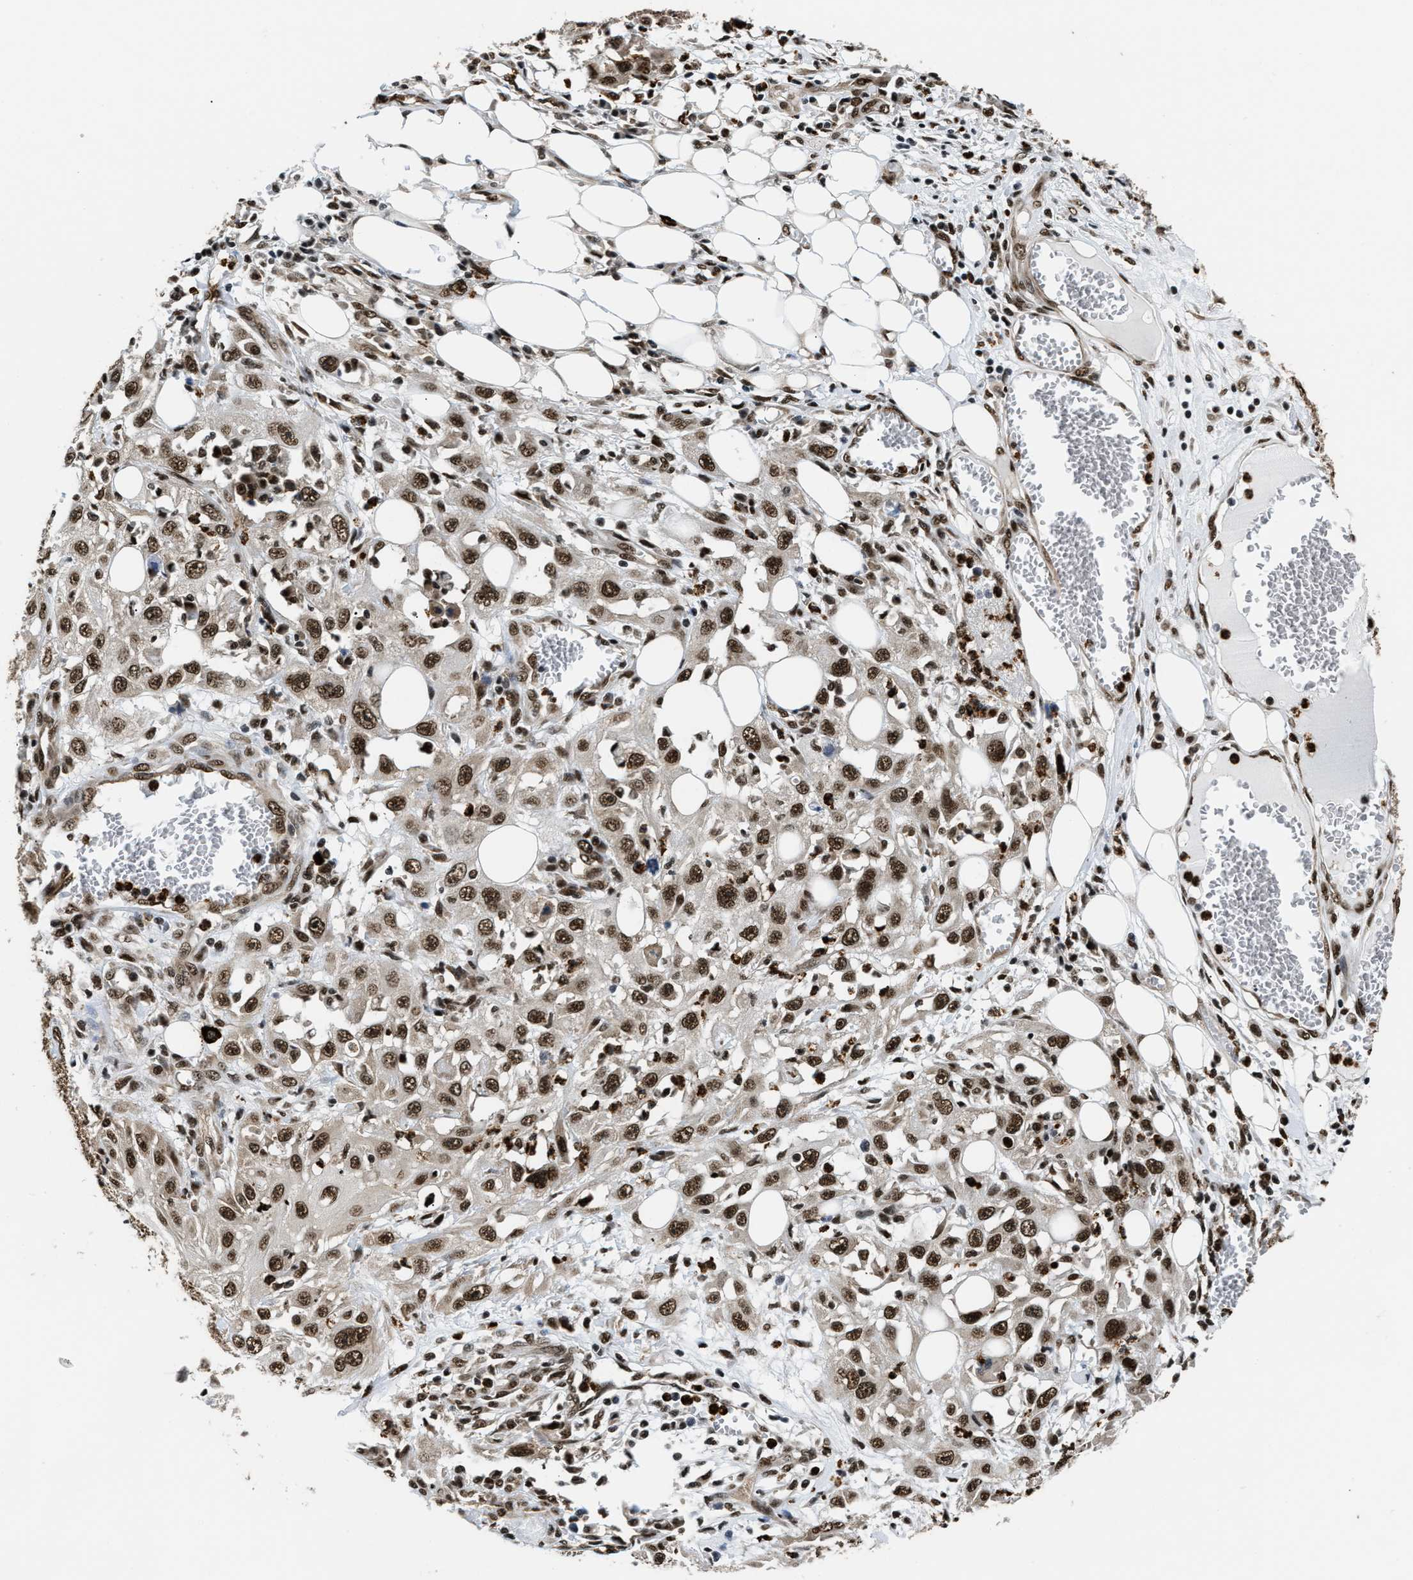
{"staining": {"intensity": "strong", "quantity": ">75%", "location": "nuclear"}, "tissue": "skin cancer", "cell_type": "Tumor cells", "image_type": "cancer", "snomed": [{"axis": "morphology", "description": "Squamous cell carcinoma, NOS"}, {"axis": "topography", "description": "Skin"}], "caption": "The histopathology image demonstrates a brown stain indicating the presence of a protein in the nuclear of tumor cells in squamous cell carcinoma (skin).", "gene": "CCNDBP1", "patient": {"sex": "male", "age": 75}}